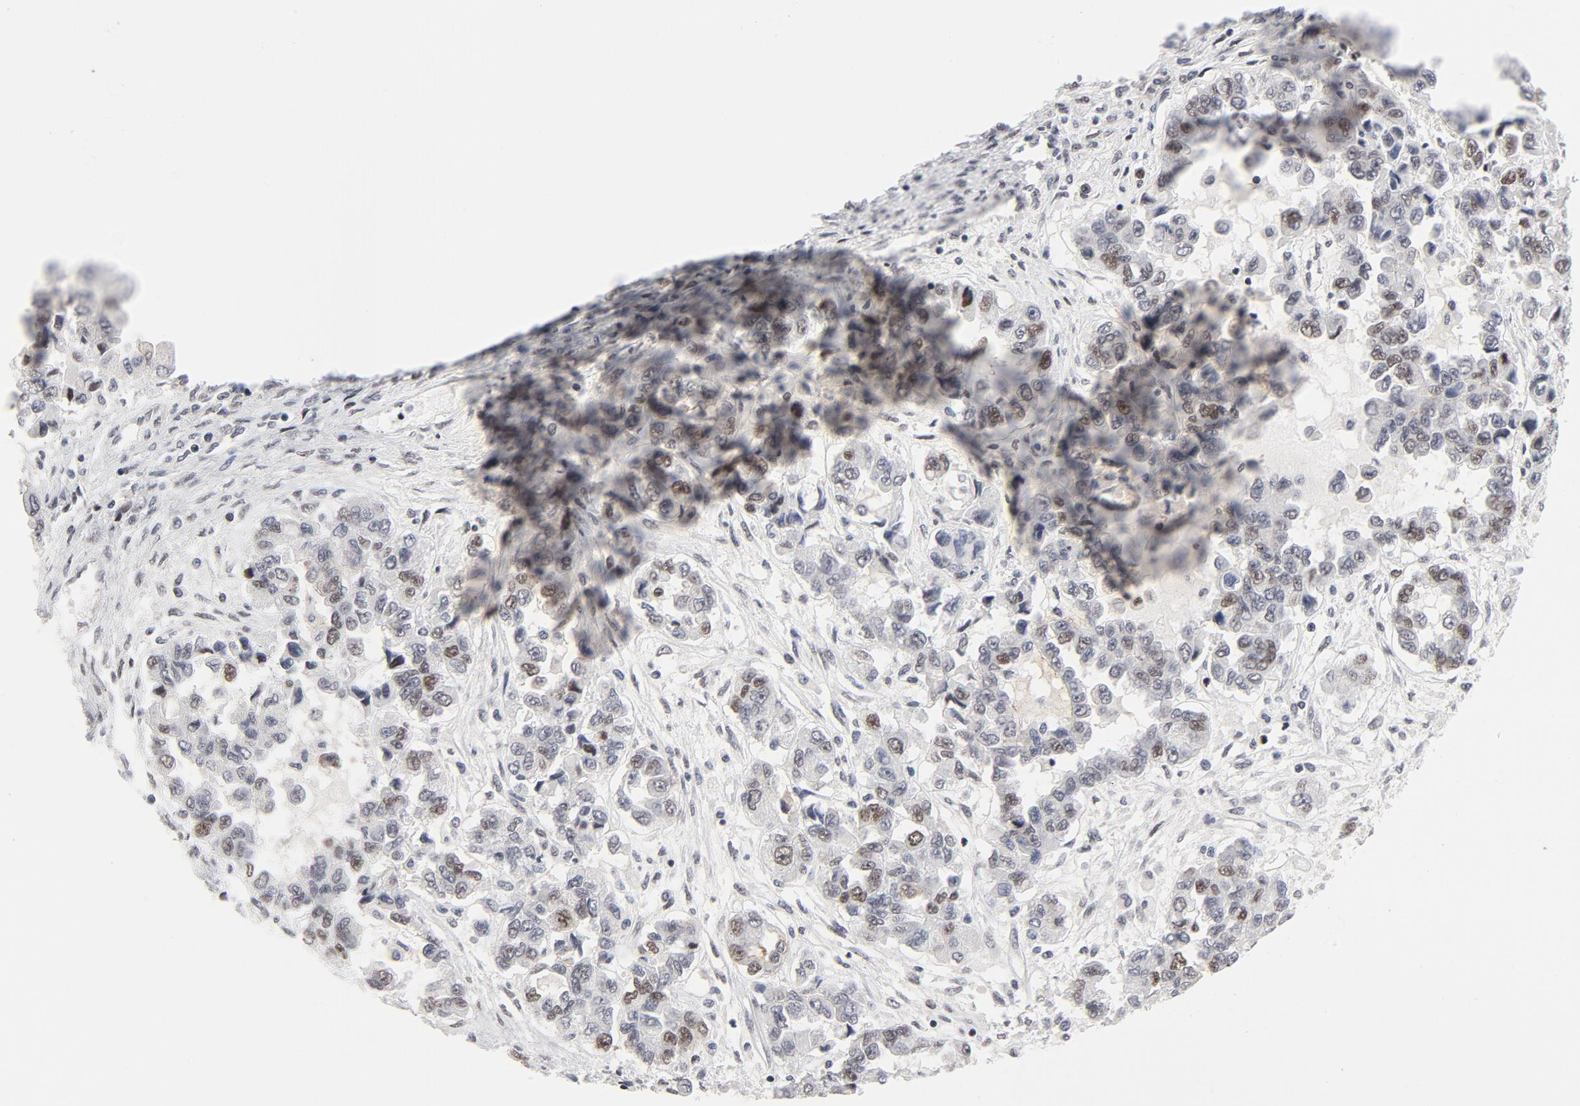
{"staining": {"intensity": "moderate", "quantity": "<25%", "location": "nuclear"}, "tissue": "ovarian cancer", "cell_type": "Tumor cells", "image_type": "cancer", "snomed": [{"axis": "morphology", "description": "Cystadenocarcinoma, serous, NOS"}, {"axis": "topography", "description": "Ovary"}], "caption": "Ovarian cancer stained with a protein marker demonstrates moderate staining in tumor cells.", "gene": "RFC4", "patient": {"sex": "female", "age": 84}}